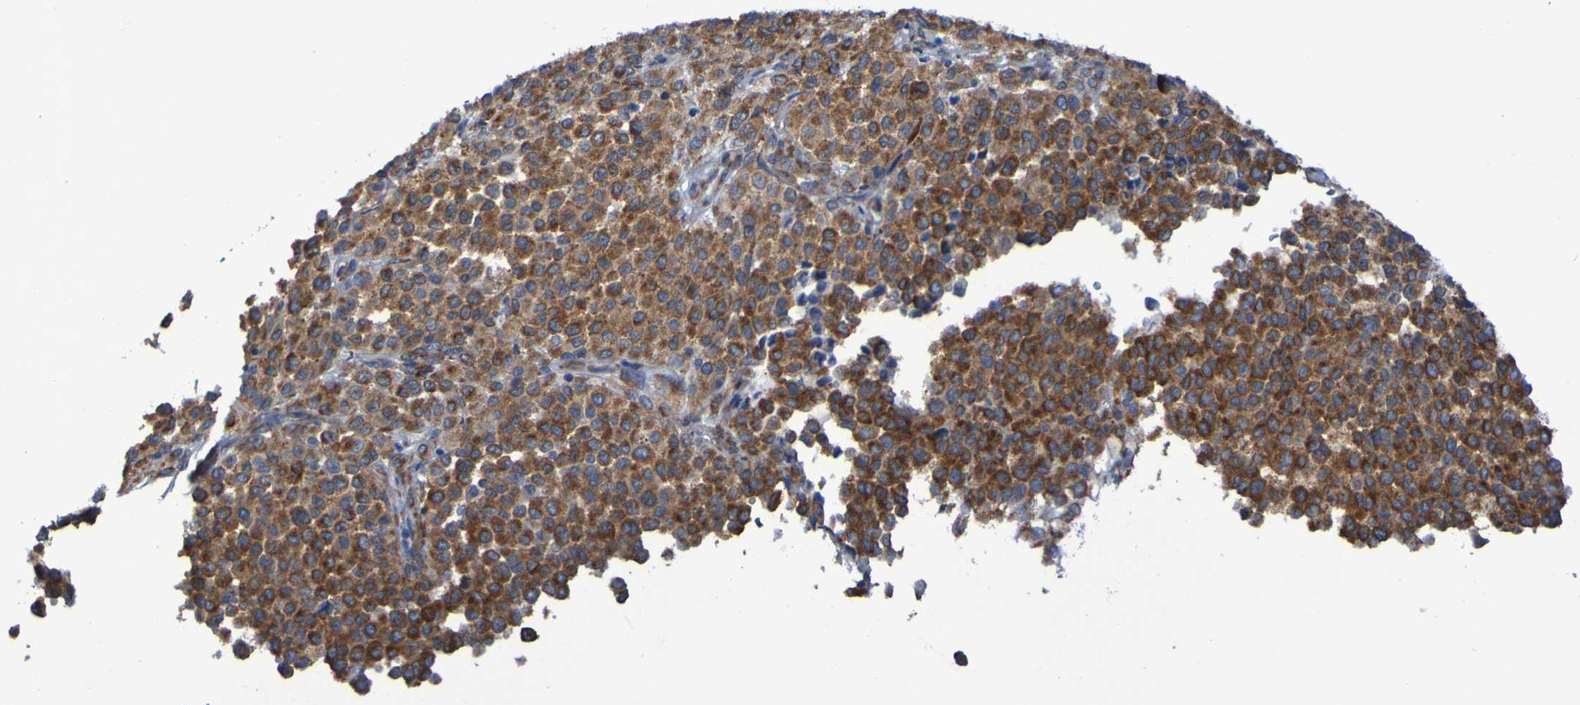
{"staining": {"intensity": "moderate", "quantity": ">75%", "location": "cytoplasmic/membranous"}, "tissue": "melanoma", "cell_type": "Tumor cells", "image_type": "cancer", "snomed": [{"axis": "morphology", "description": "Malignant melanoma, Metastatic site"}, {"axis": "topography", "description": "Pancreas"}], "caption": "Protein staining displays moderate cytoplasmic/membranous positivity in about >75% of tumor cells in melanoma.", "gene": "FKBP3", "patient": {"sex": "female", "age": 30}}